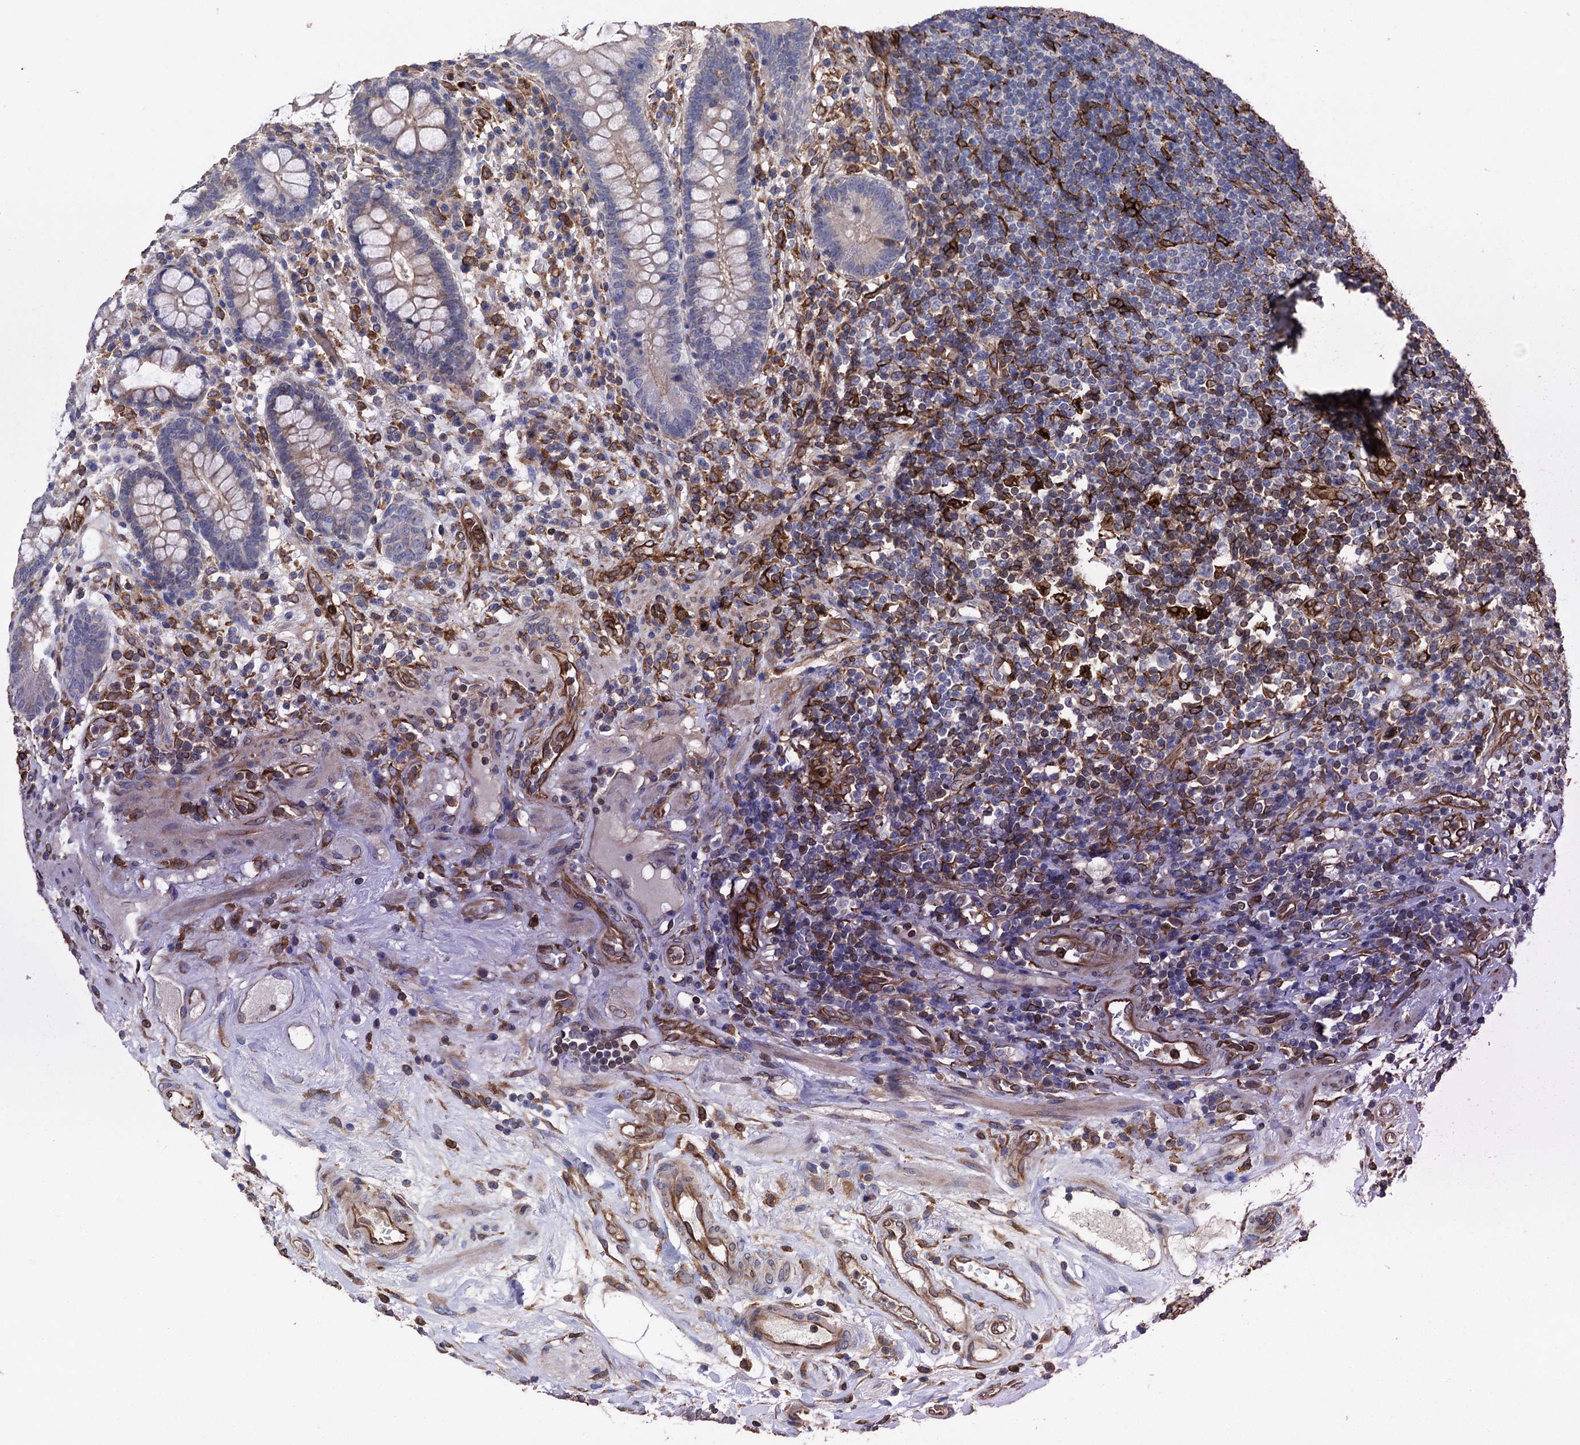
{"staining": {"intensity": "moderate", "quantity": ">75%", "location": "cytoplasmic/membranous"}, "tissue": "colon", "cell_type": "Endothelial cells", "image_type": "normal", "snomed": [{"axis": "morphology", "description": "Normal tissue, NOS"}, {"axis": "topography", "description": "Colon"}], "caption": "This is a photomicrograph of immunohistochemistry staining of unremarkable colon, which shows moderate staining in the cytoplasmic/membranous of endothelial cells.", "gene": "STING1", "patient": {"sex": "female", "age": 79}}